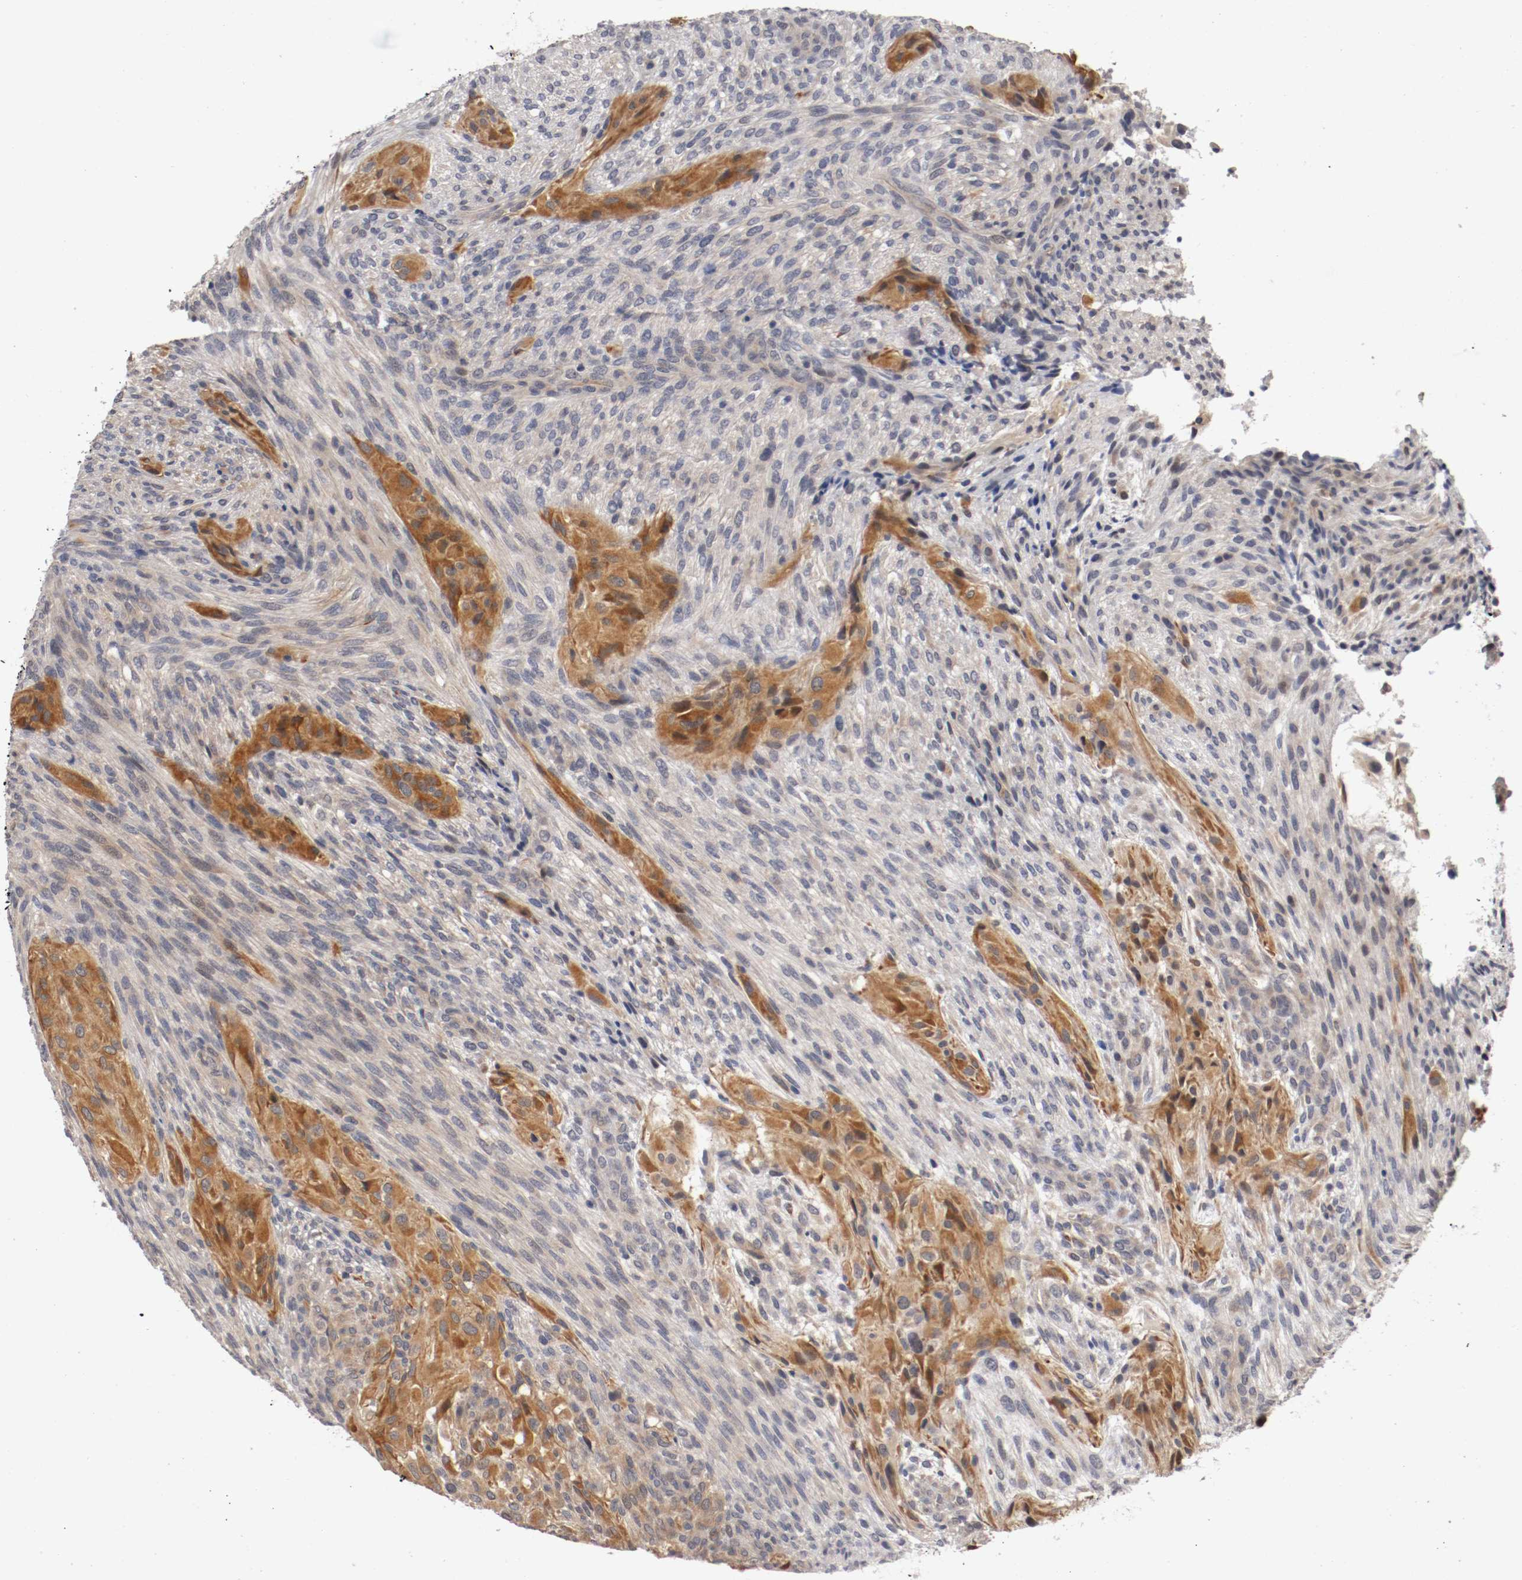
{"staining": {"intensity": "moderate", "quantity": ">75%", "location": "cytoplasmic/membranous"}, "tissue": "glioma", "cell_type": "Tumor cells", "image_type": "cancer", "snomed": [{"axis": "morphology", "description": "Glioma, malignant, High grade"}, {"axis": "topography", "description": "Cerebral cortex"}], "caption": "Moderate cytoplasmic/membranous staining is present in approximately >75% of tumor cells in glioma.", "gene": "RBM23", "patient": {"sex": "female", "age": 55}}